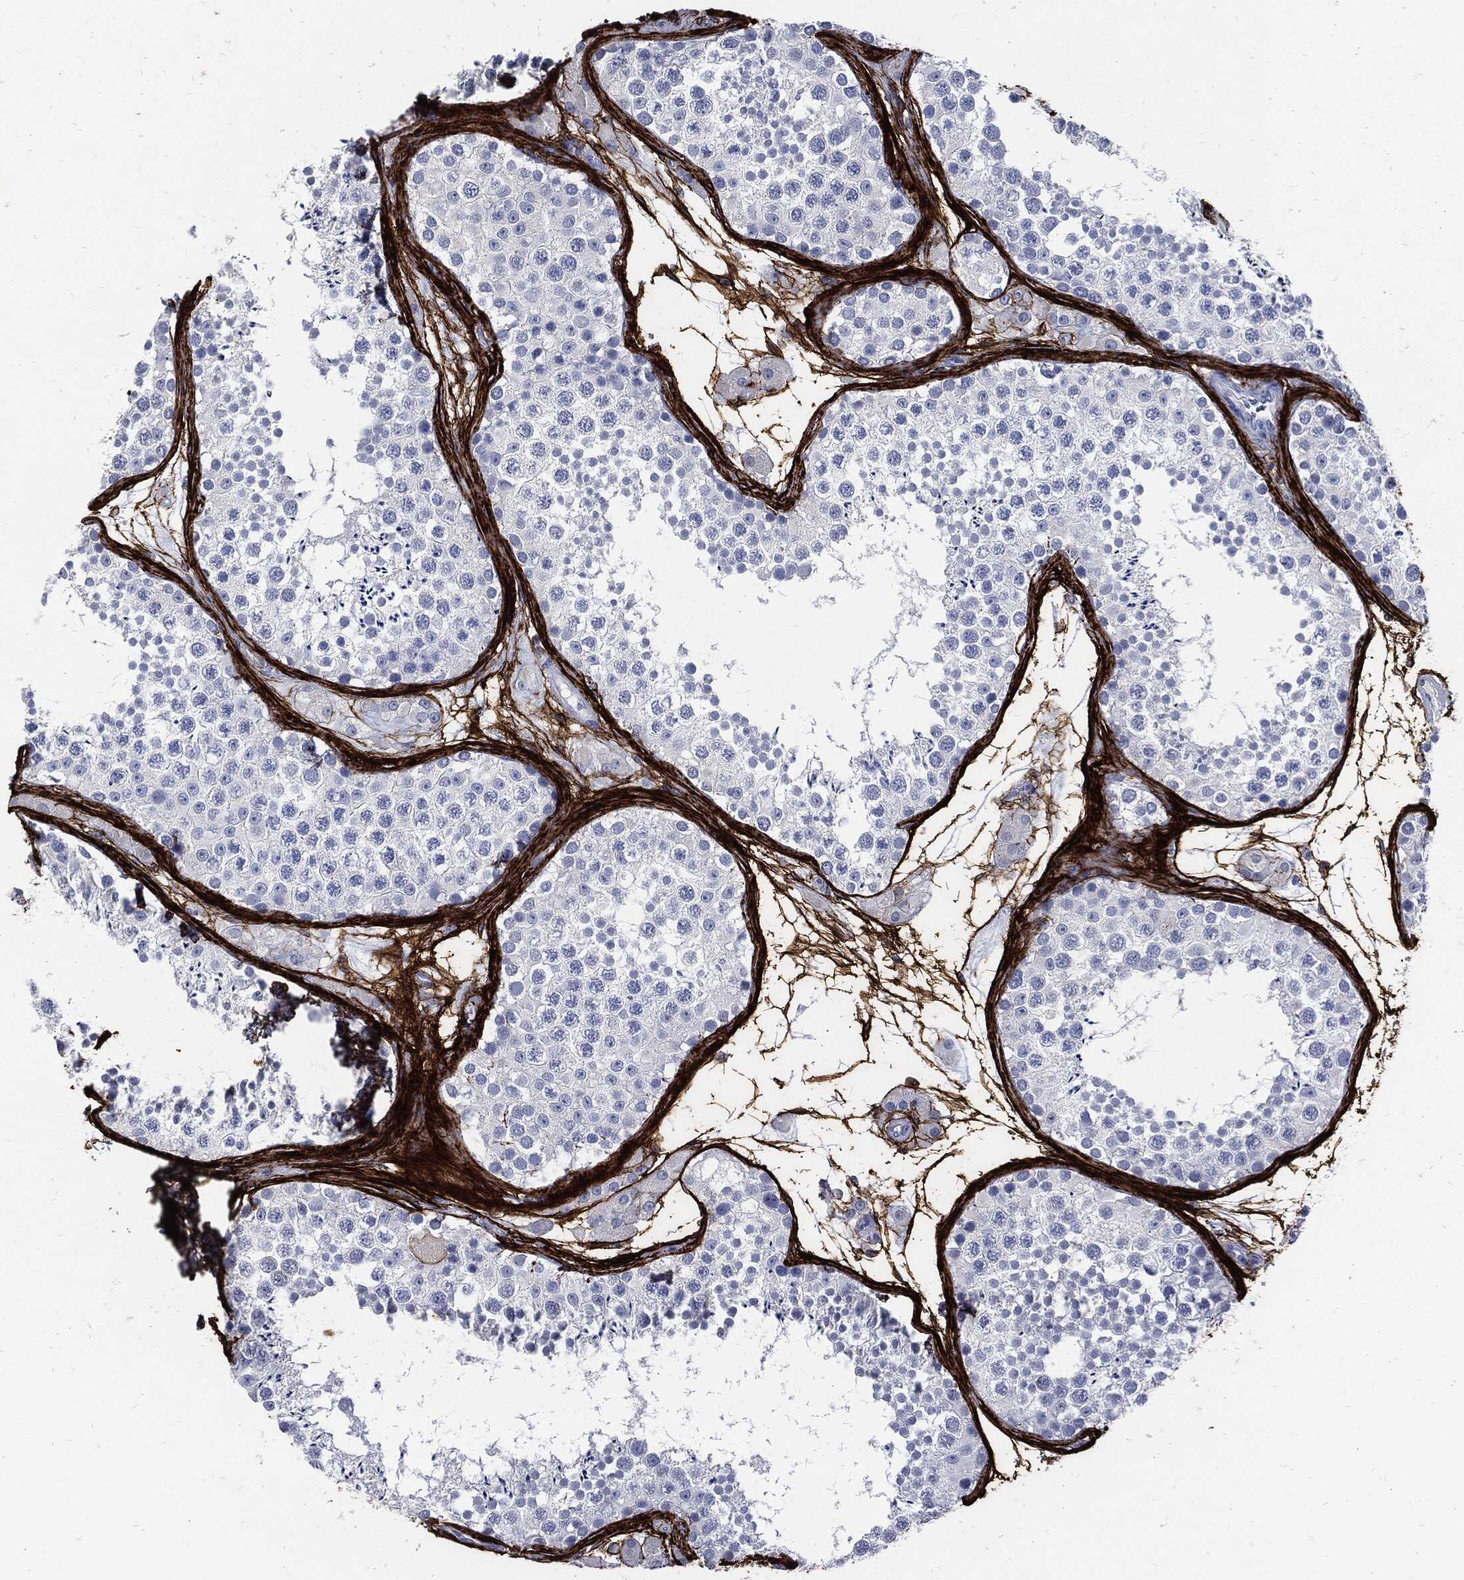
{"staining": {"intensity": "negative", "quantity": "none", "location": "none"}, "tissue": "testis", "cell_type": "Cells in seminiferous ducts", "image_type": "normal", "snomed": [{"axis": "morphology", "description": "Normal tissue, NOS"}, {"axis": "topography", "description": "Testis"}], "caption": "IHC of normal human testis displays no expression in cells in seminiferous ducts.", "gene": "FBN1", "patient": {"sex": "male", "age": 41}}